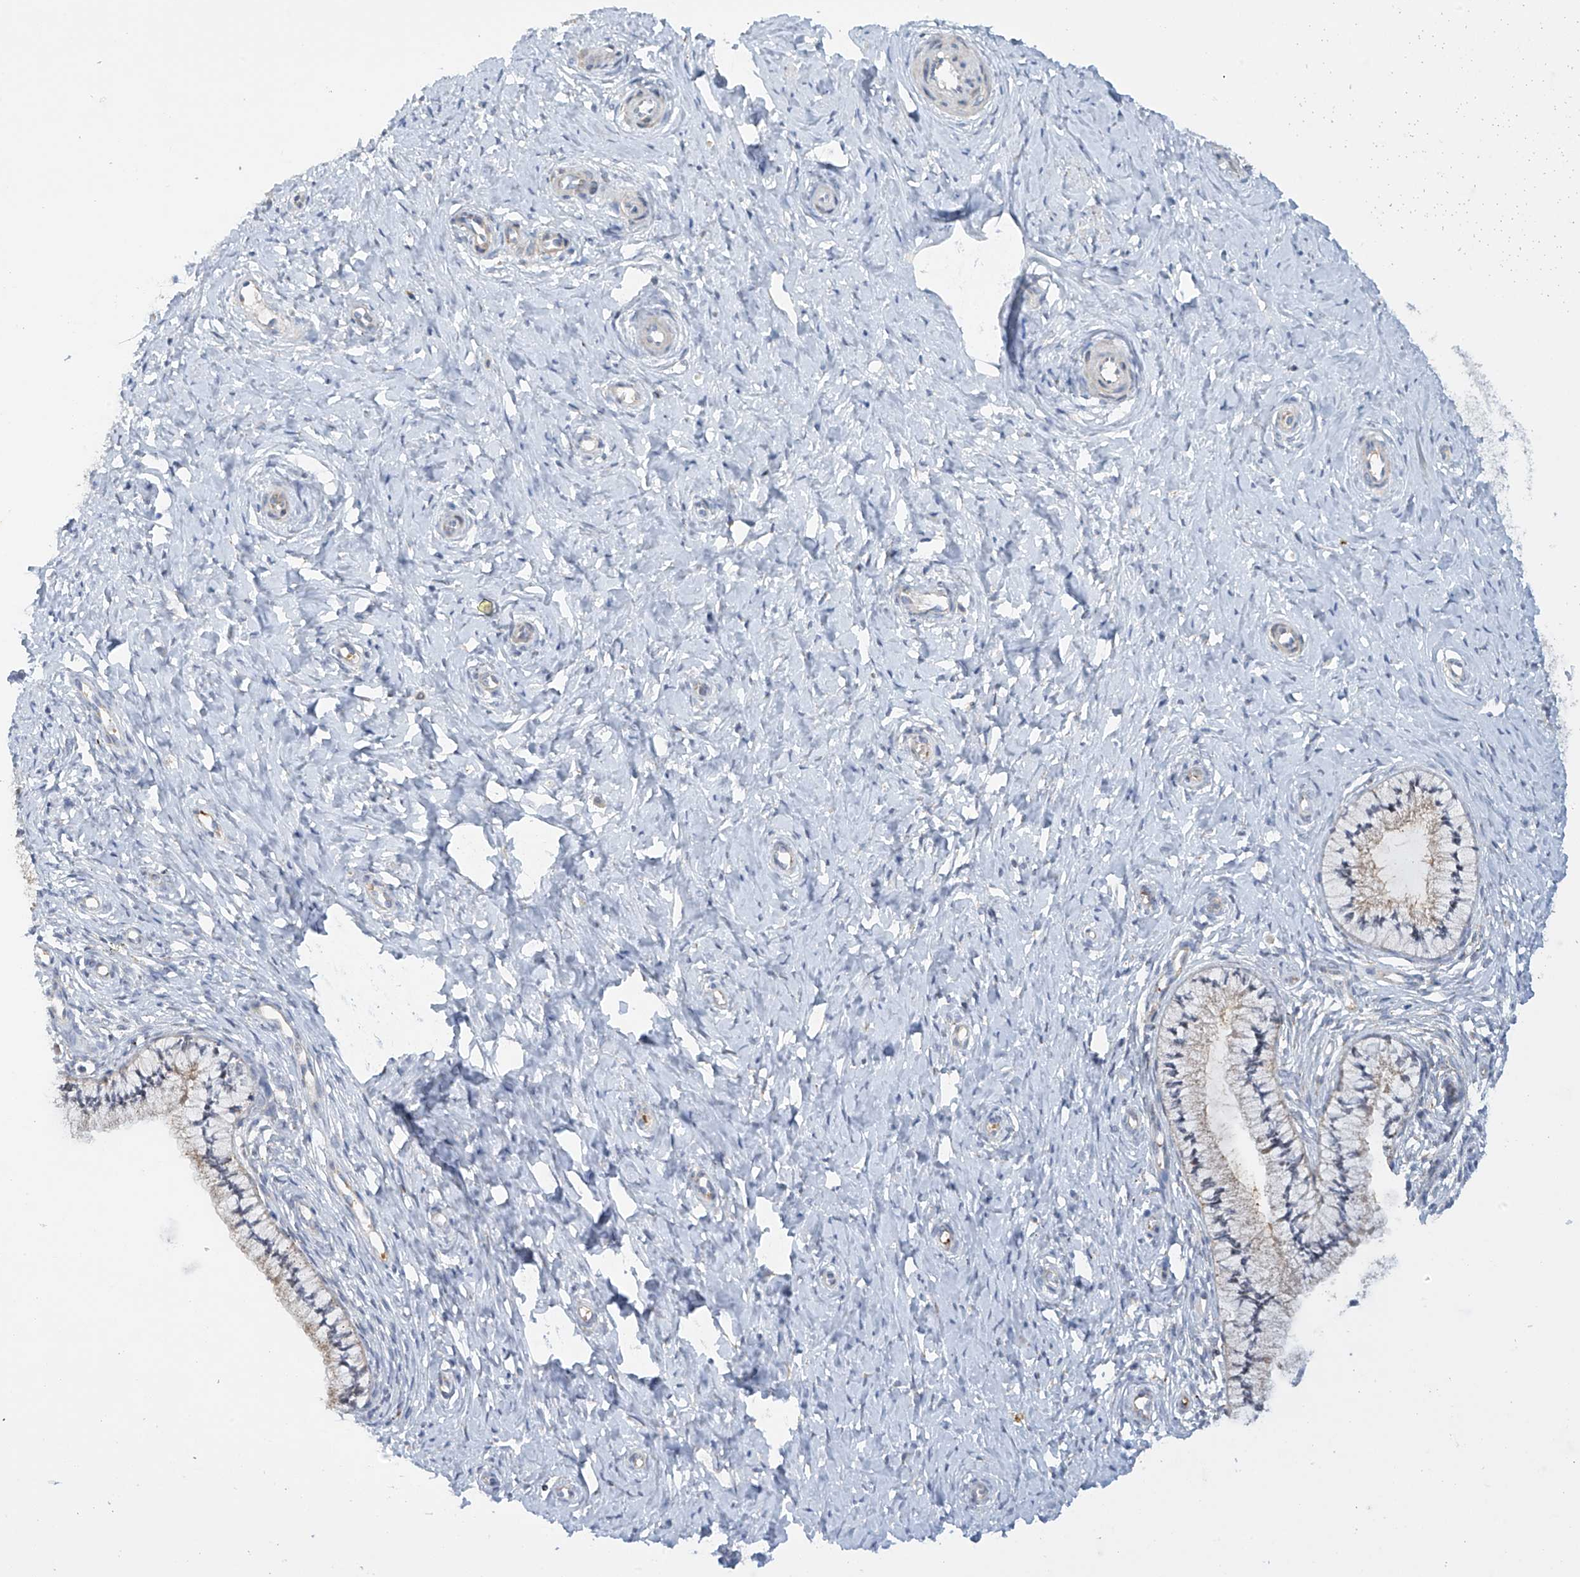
{"staining": {"intensity": "weak", "quantity": ">75%", "location": "cytoplasmic/membranous"}, "tissue": "cervix", "cell_type": "Glandular cells", "image_type": "normal", "snomed": [{"axis": "morphology", "description": "Normal tissue, NOS"}, {"axis": "topography", "description": "Cervix"}], "caption": "Immunohistochemical staining of normal cervix displays weak cytoplasmic/membranous protein staining in approximately >75% of glandular cells.", "gene": "METTL18", "patient": {"sex": "female", "age": 36}}